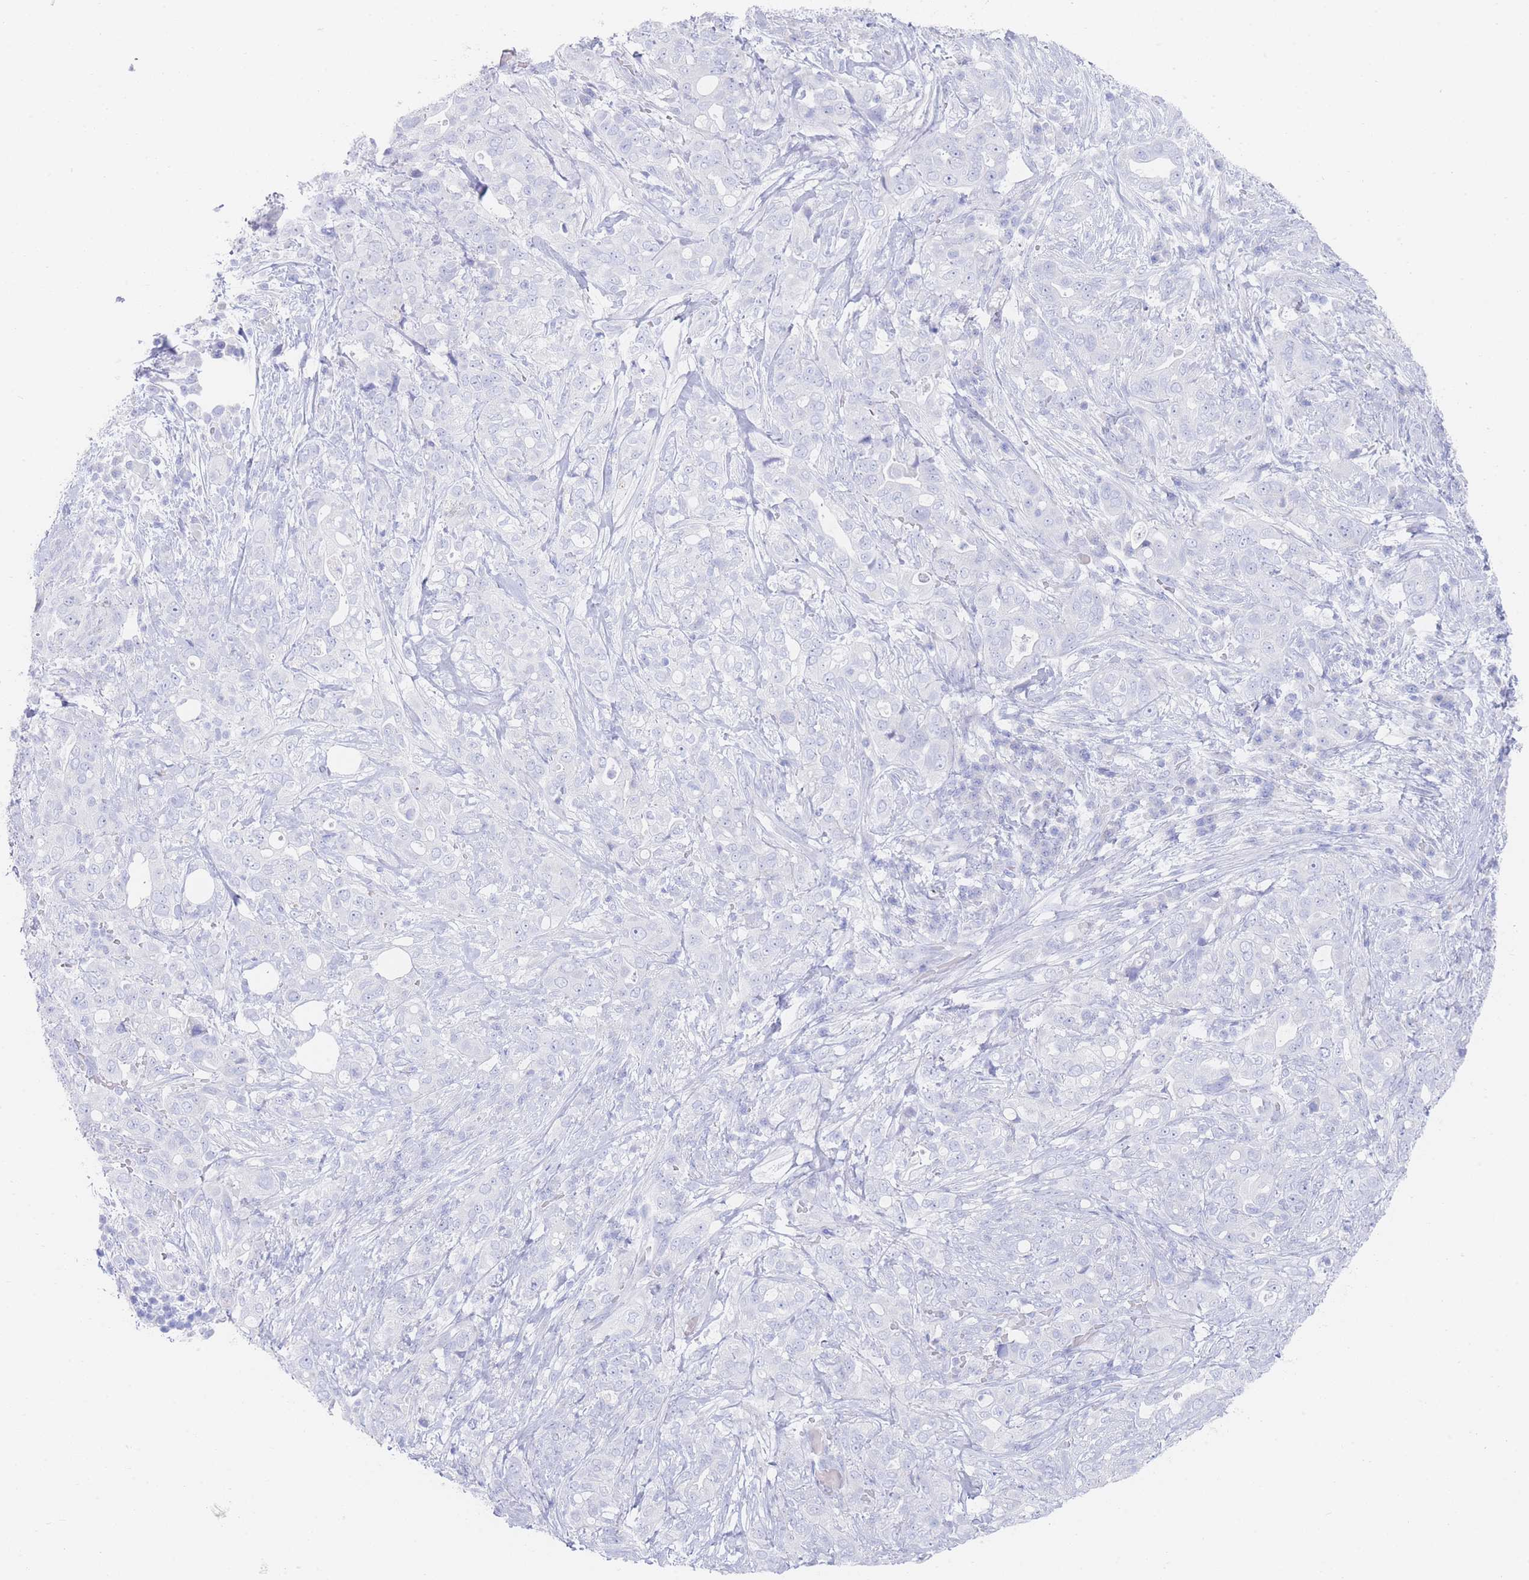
{"staining": {"intensity": "negative", "quantity": "none", "location": "none"}, "tissue": "pancreatic cancer", "cell_type": "Tumor cells", "image_type": "cancer", "snomed": [{"axis": "morphology", "description": "Normal tissue, NOS"}, {"axis": "morphology", "description": "Adenocarcinoma, NOS"}, {"axis": "topography", "description": "Lymph node"}, {"axis": "topography", "description": "Pancreas"}], "caption": "The immunohistochemistry histopathology image has no significant positivity in tumor cells of pancreatic adenocarcinoma tissue.", "gene": "LRRC37A", "patient": {"sex": "female", "age": 67}}